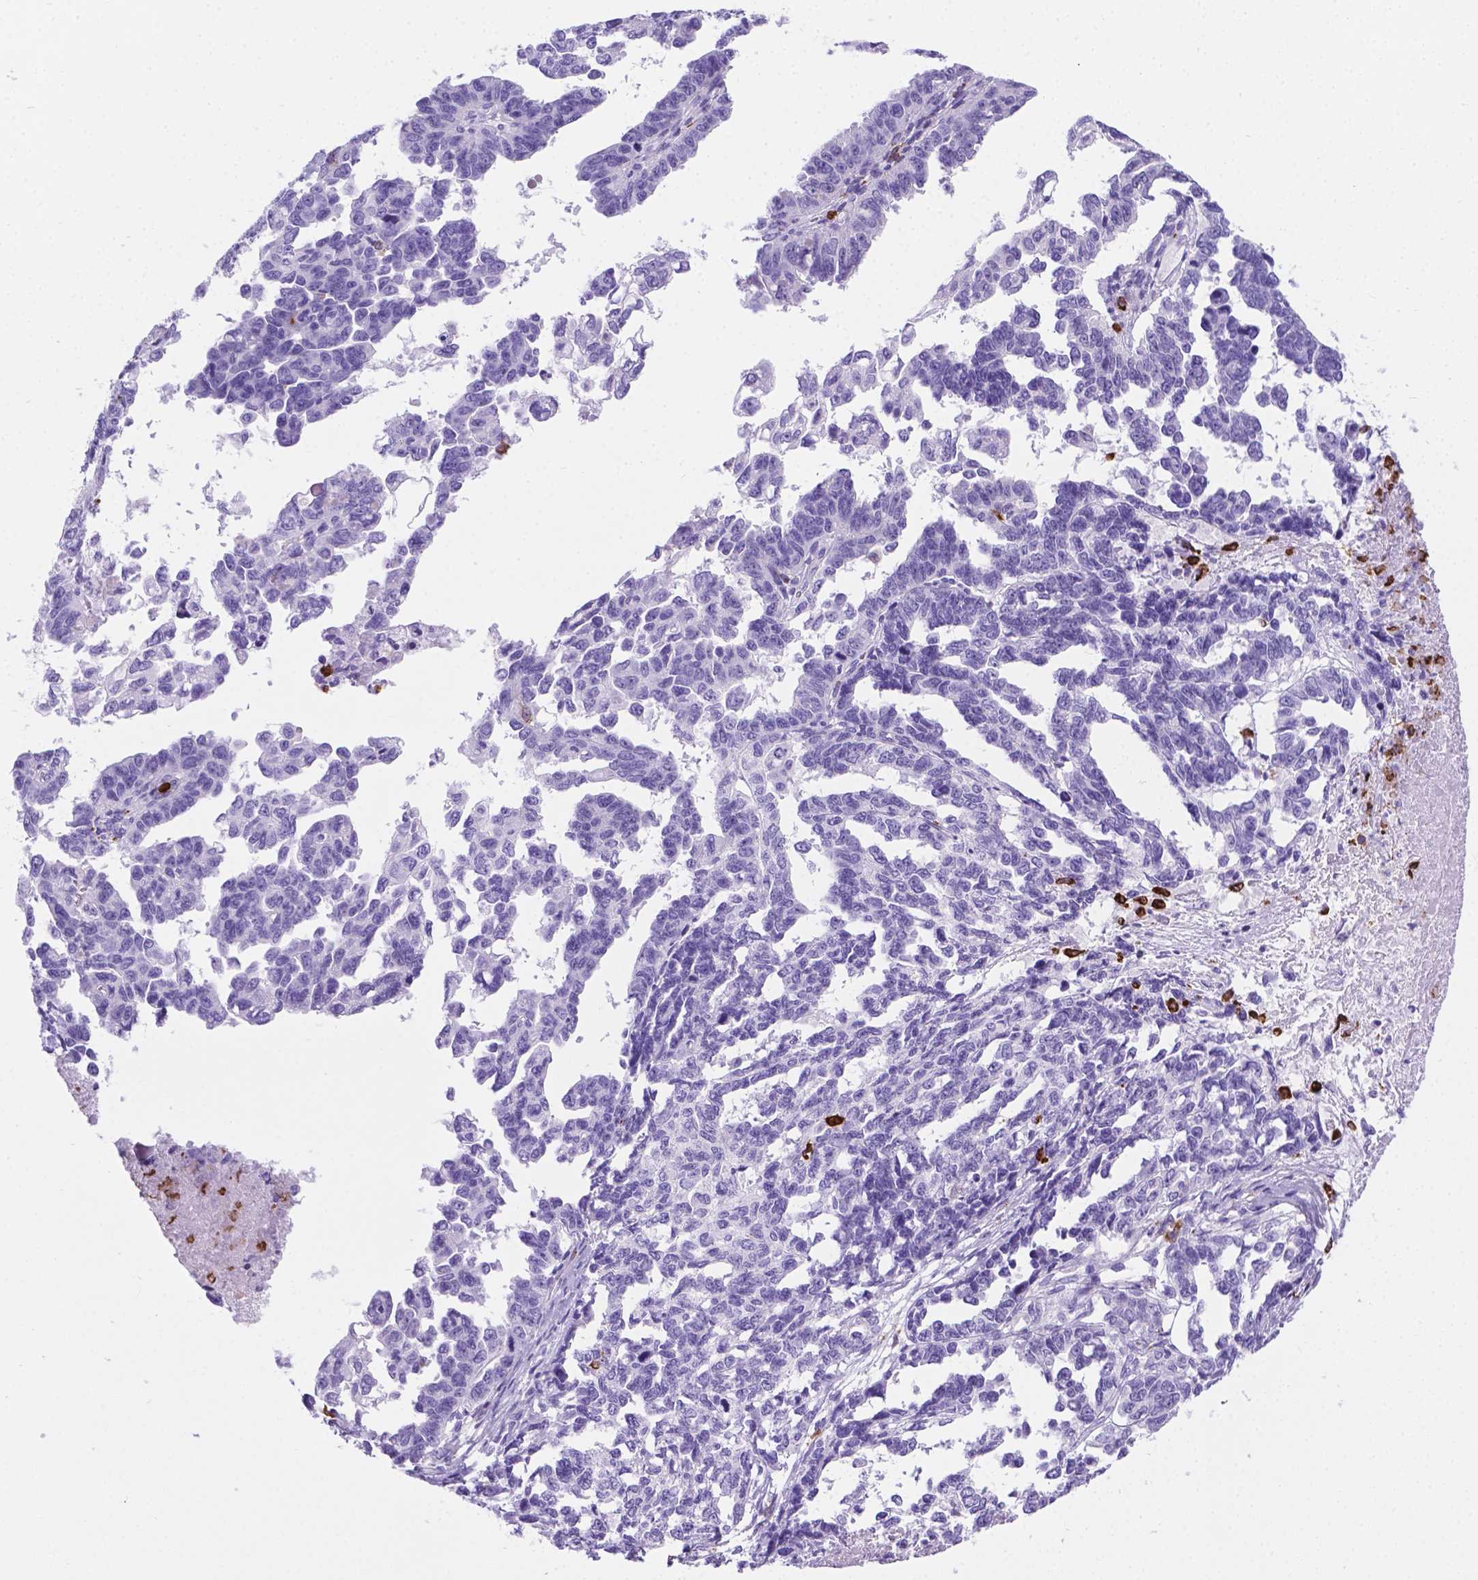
{"staining": {"intensity": "negative", "quantity": "none", "location": "none"}, "tissue": "ovarian cancer", "cell_type": "Tumor cells", "image_type": "cancer", "snomed": [{"axis": "morphology", "description": "Cystadenocarcinoma, serous, NOS"}, {"axis": "topography", "description": "Ovary"}], "caption": "Micrograph shows no protein staining in tumor cells of ovarian cancer (serous cystadenocarcinoma) tissue. (DAB IHC with hematoxylin counter stain).", "gene": "MACF1", "patient": {"sex": "female", "age": 69}}